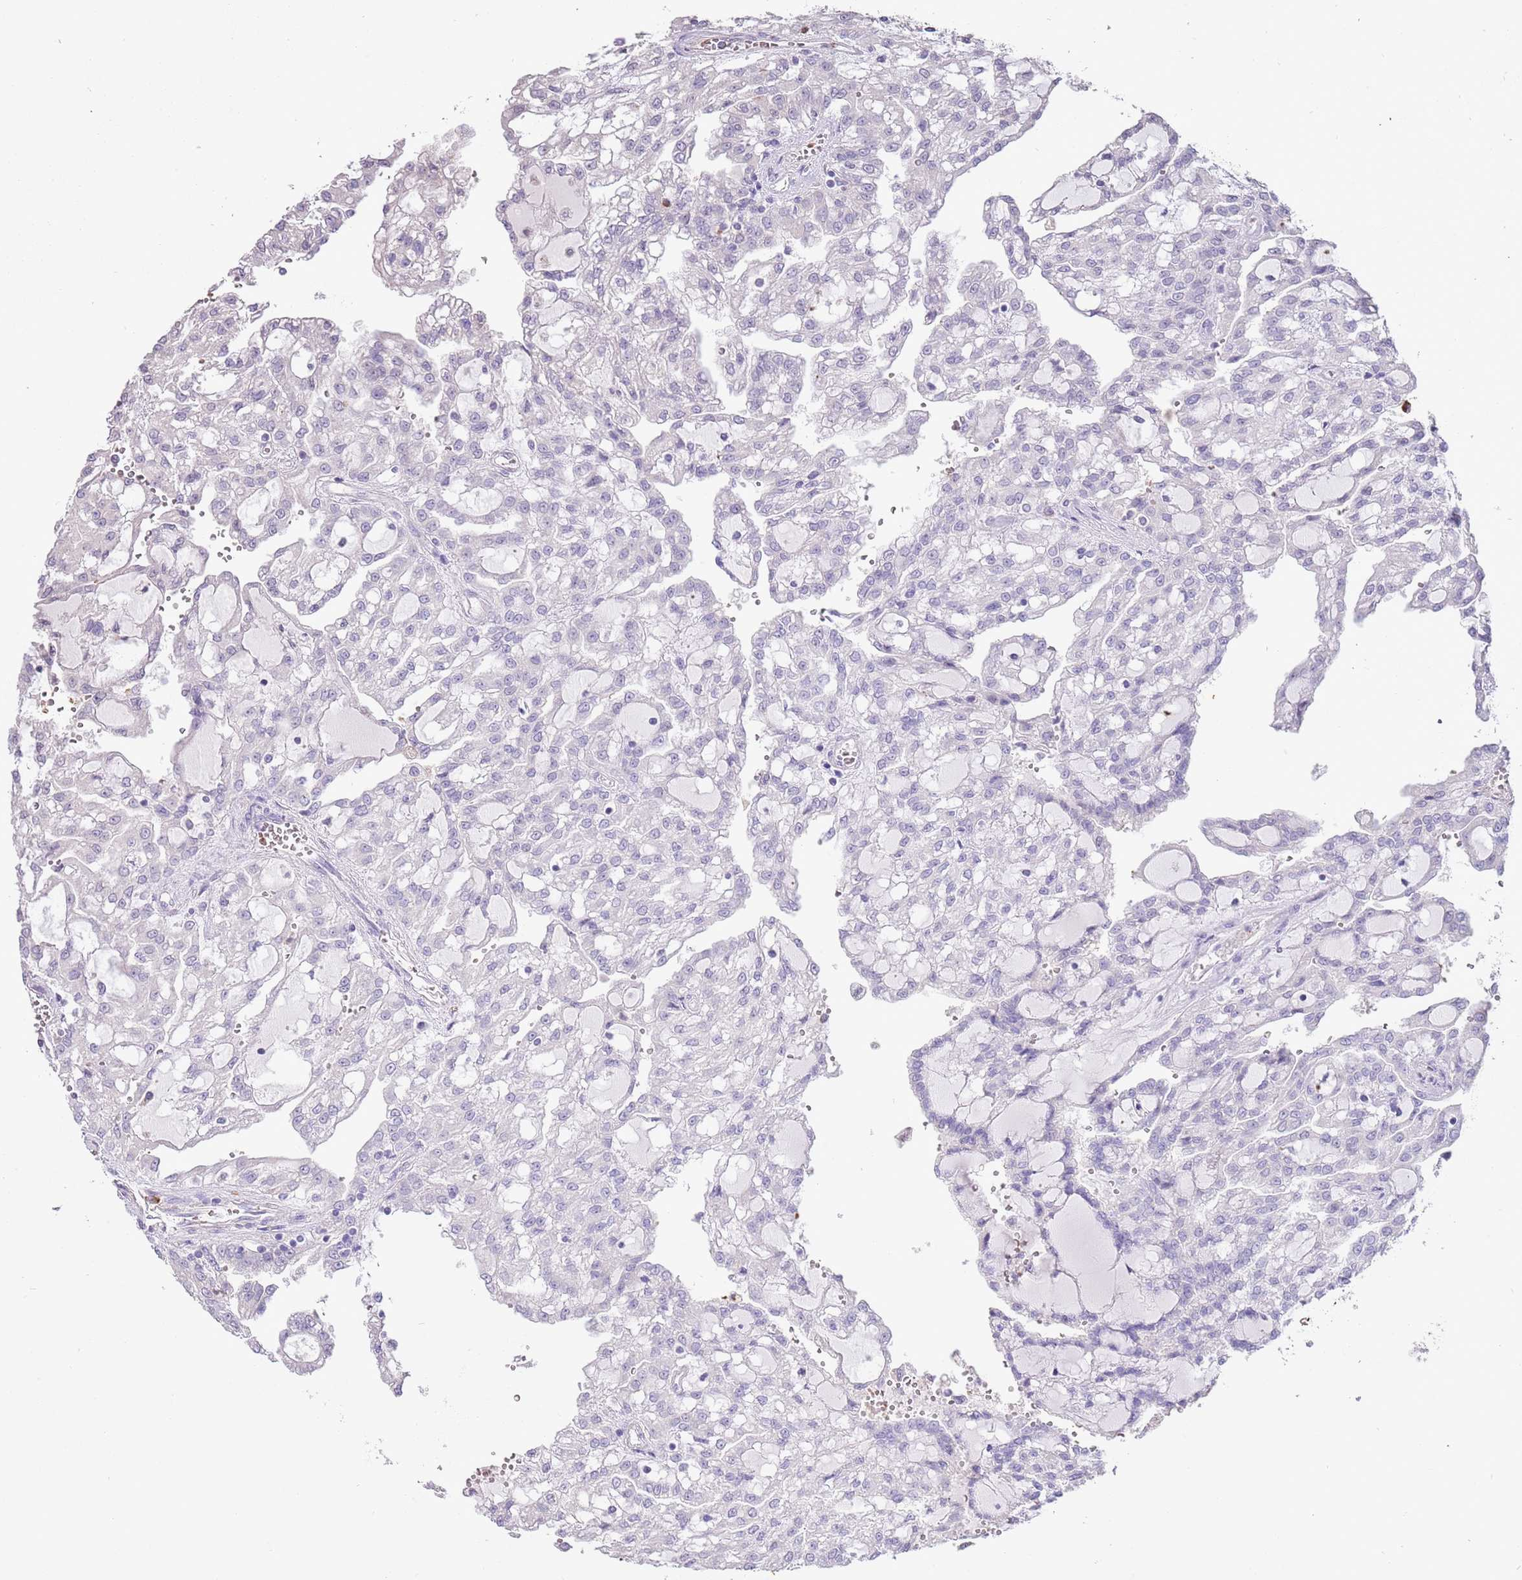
{"staining": {"intensity": "negative", "quantity": "none", "location": "none"}, "tissue": "renal cancer", "cell_type": "Tumor cells", "image_type": "cancer", "snomed": [{"axis": "morphology", "description": "Adenocarcinoma, NOS"}, {"axis": "topography", "description": "Kidney"}], "caption": "A histopathology image of adenocarcinoma (renal) stained for a protein demonstrates no brown staining in tumor cells.", "gene": "P2RY13", "patient": {"sex": "male", "age": 63}}